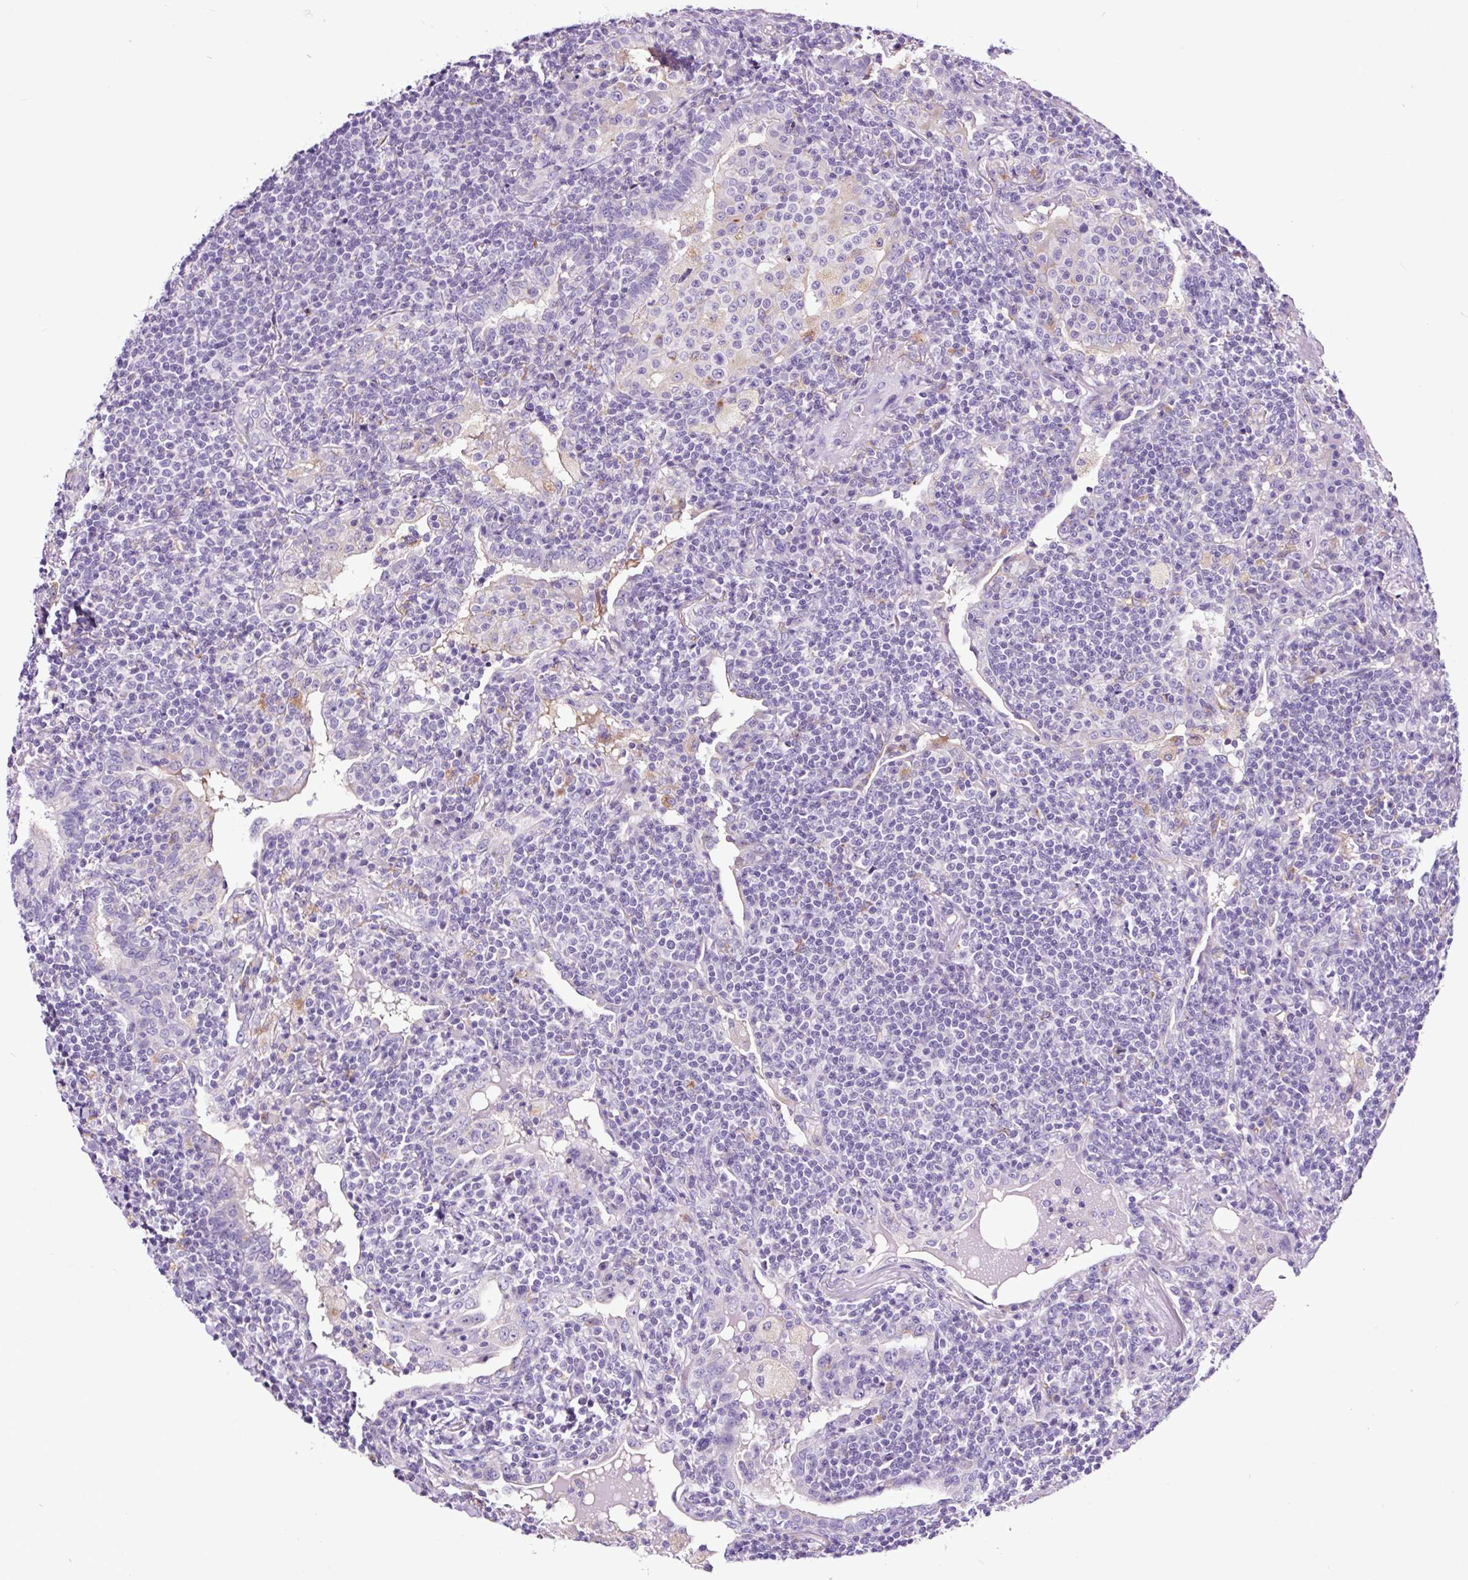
{"staining": {"intensity": "negative", "quantity": "none", "location": "none"}, "tissue": "lymphoma", "cell_type": "Tumor cells", "image_type": "cancer", "snomed": [{"axis": "morphology", "description": "Malignant lymphoma, non-Hodgkin's type, Low grade"}, {"axis": "topography", "description": "Lung"}], "caption": "DAB immunohistochemical staining of malignant lymphoma, non-Hodgkin's type (low-grade) displays no significant positivity in tumor cells. (Brightfield microscopy of DAB immunohistochemistry (IHC) at high magnification).", "gene": "FBXL7", "patient": {"sex": "female", "age": 71}}